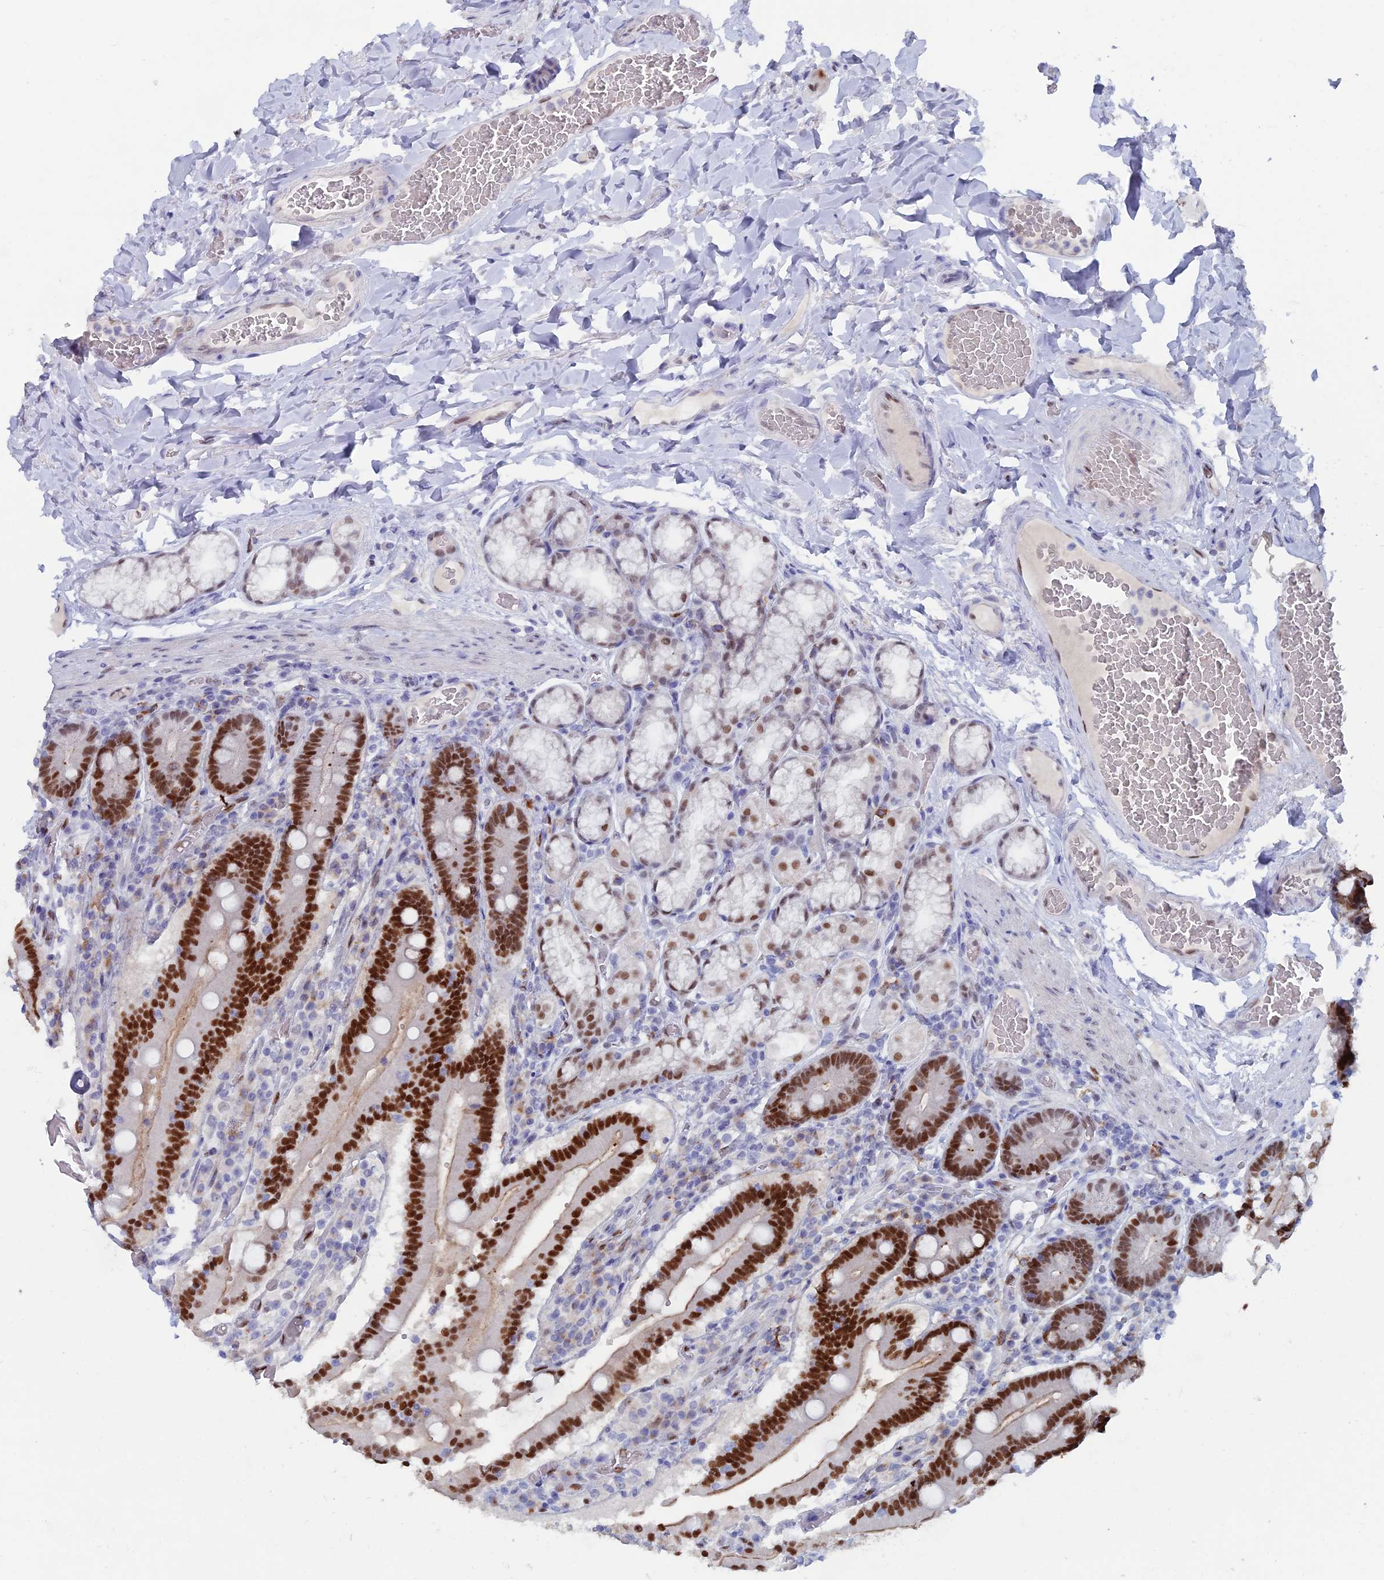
{"staining": {"intensity": "strong", "quantity": ">75%", "location": "nuclear"}, "tissue": "duodenum", "cell_type": "Glandular cells", "image_type": "normal", "snomed": [{"axis": "morphology", "description": "Normal tissue, NOS"}, {"axis": "topography", "description": "Duodenum"}], "caption": "DAB immunohistochemical staining of unremarkable human duodenum shows strong nuclear protein expression in about >75% of glandular cells.", "gene": "NOL4L", "patient": {"sex": "female", "age": 62}}